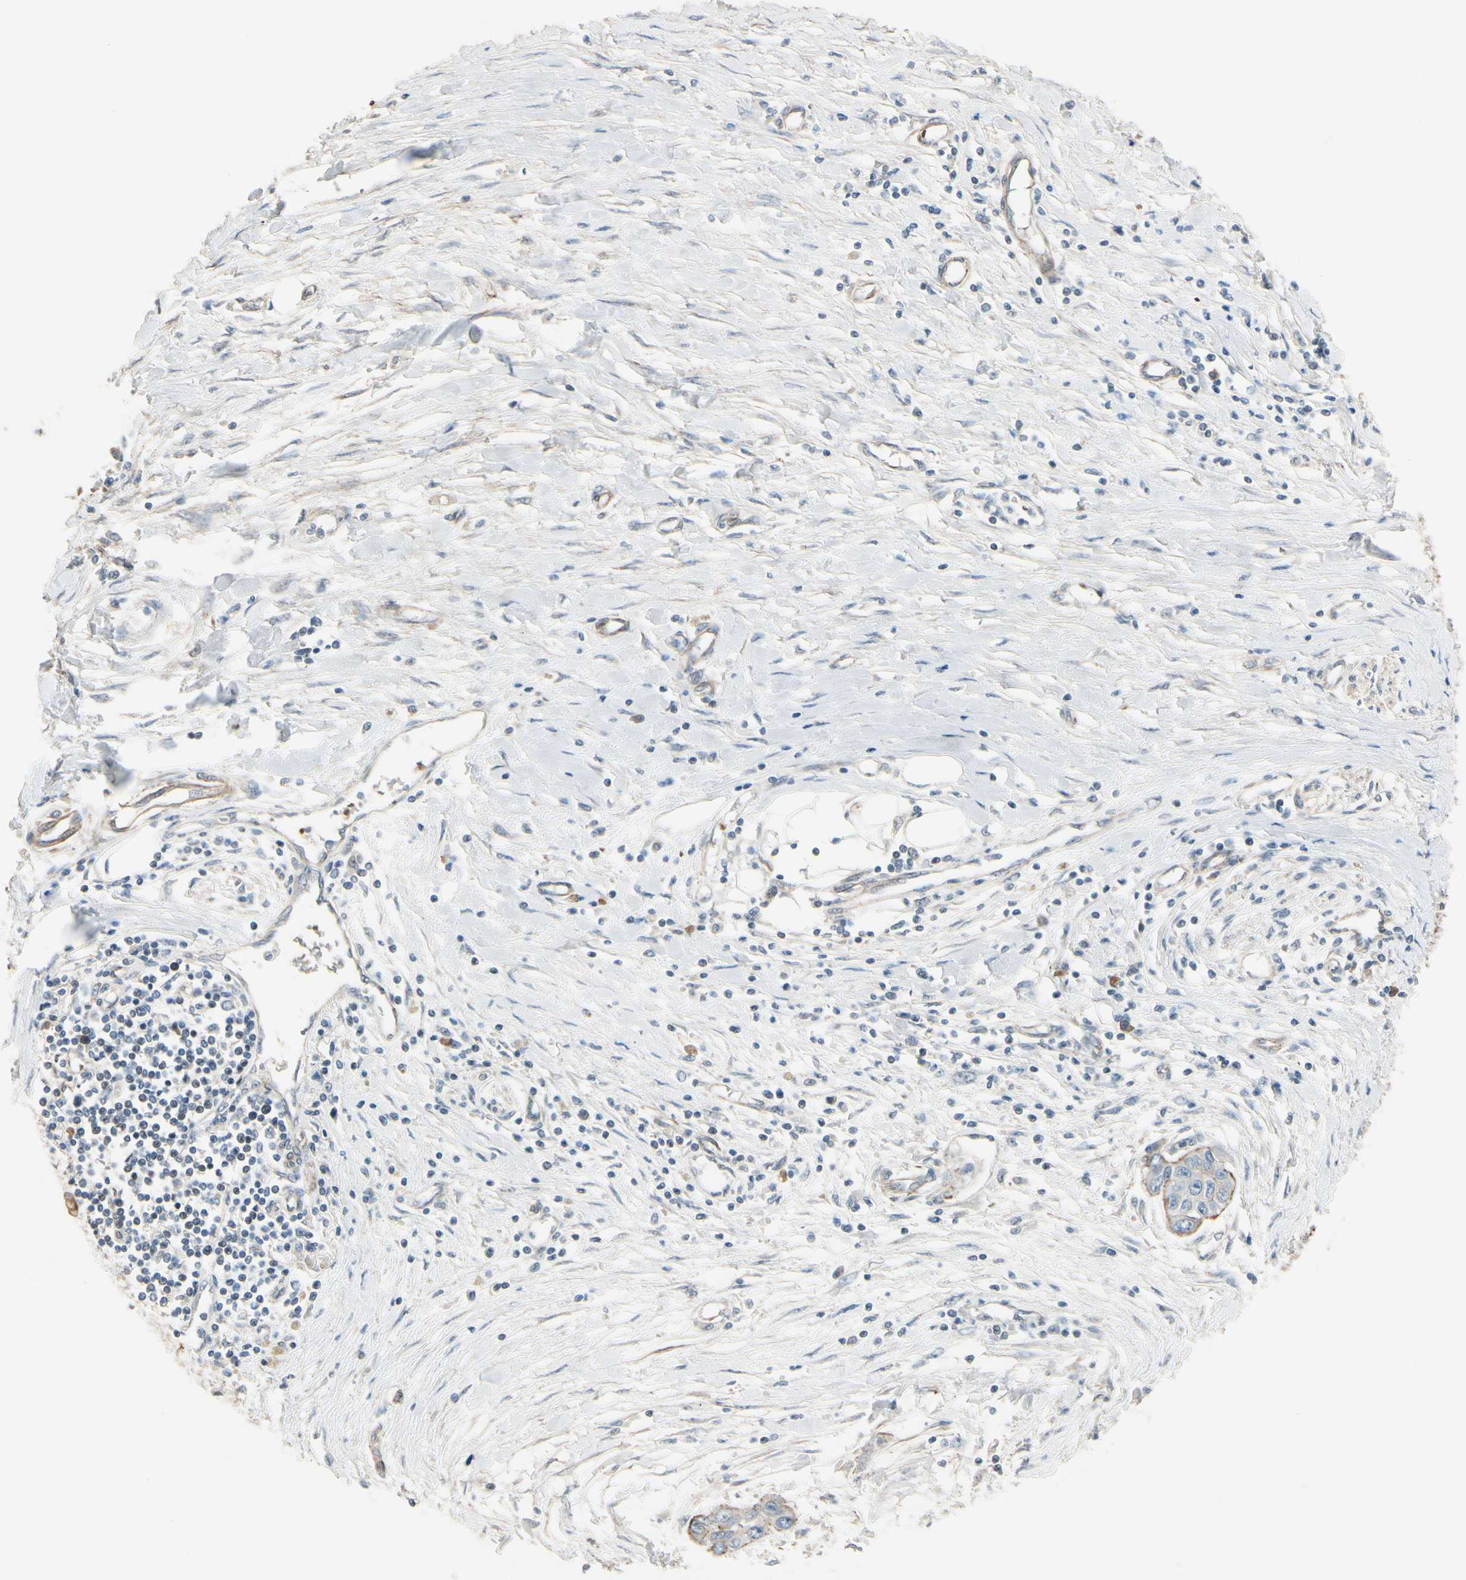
{"staining": {"intensity": "weak", "quantity": "25%-75%", "location": "cytoplasmic/membranous"}, "tissue": "pancreatic cancer", "cell_type": "Tumor cells", "image_type": "cancer", "snomed": [{"axis": "morphology", "description": "Adenocarcinoma, NOS"}, {"axis": "topography", "description": "Pancreas"}], "caption": "This micrograph displays immunohistochemistry staining of pancreatic cancer, with low weak cytoplasmic/membranous expression in about 25%-75% of tumor cells.", "gene": "PPP3CB", "patient": {"sex": "female", "age": 70}}